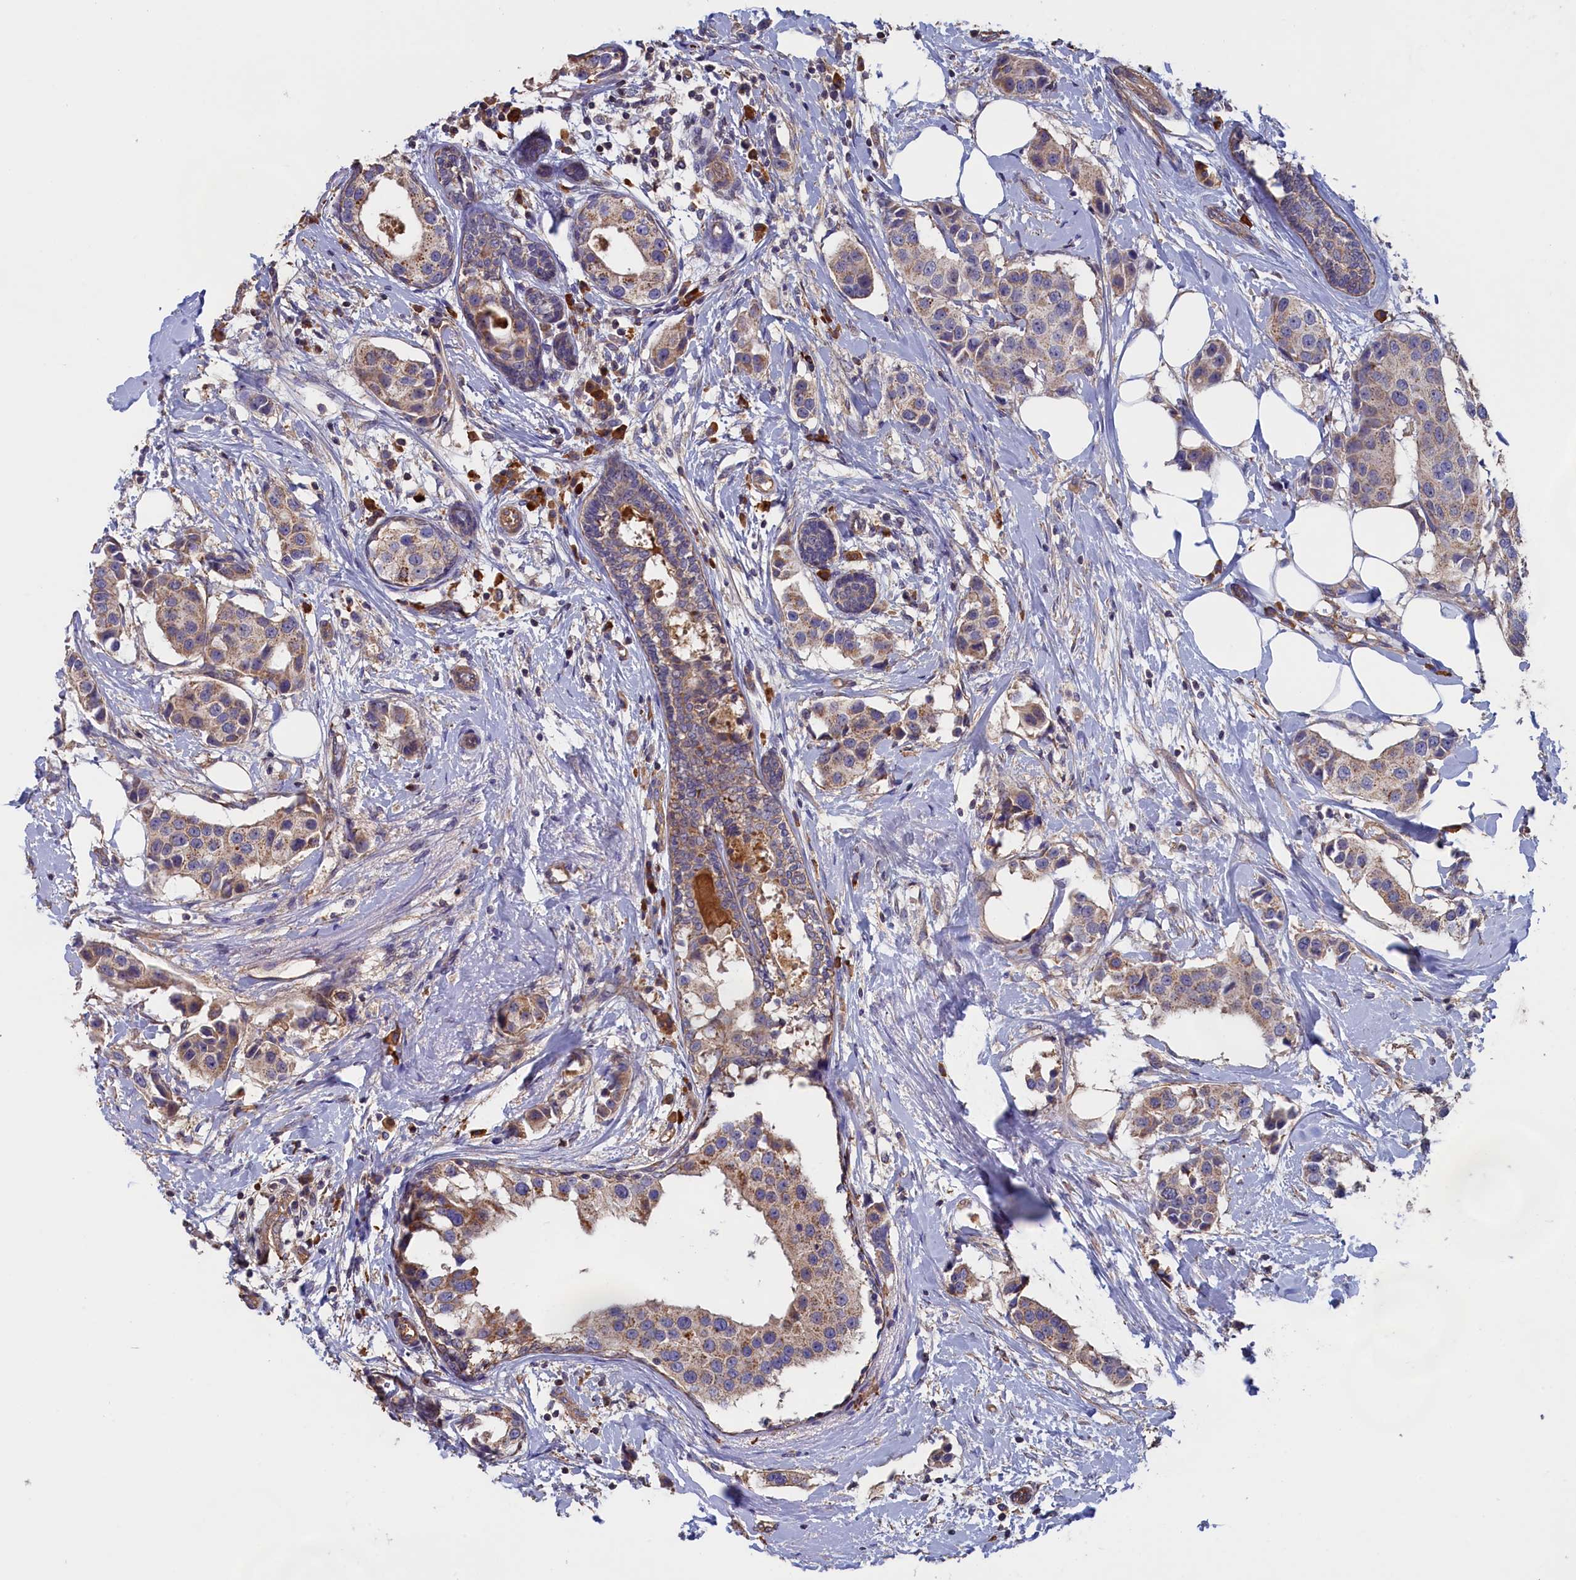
{"staining": {"intensity": "moderate", "quantity": ">75%", "location": "cytoplasmic/membranous"}, "tissue": "breast cancer", "cell_type": "Tumor cells", "image_type": "cancer", "snomed": [{"axis": "morphology", "description": "Normal tissue, NOS"}, {"axis": "morphology", "description": "Duct carcinoma"}, {"axis": "topography", "description": "Breast"}], "caption": "Immunohistochemistry micrograph of neoplastic tissue: human breast cancer (intraductal carcinoma) stained using immunohistochemistry reveals medium levels of moderate protein expression localized specifically in the cytoplasmic/membranous of tumor cells, appearing as a cytoplasmic/membranous brown color.", "gene": "ANKRD2", "patient": {"sex": "female", "age": 39}}